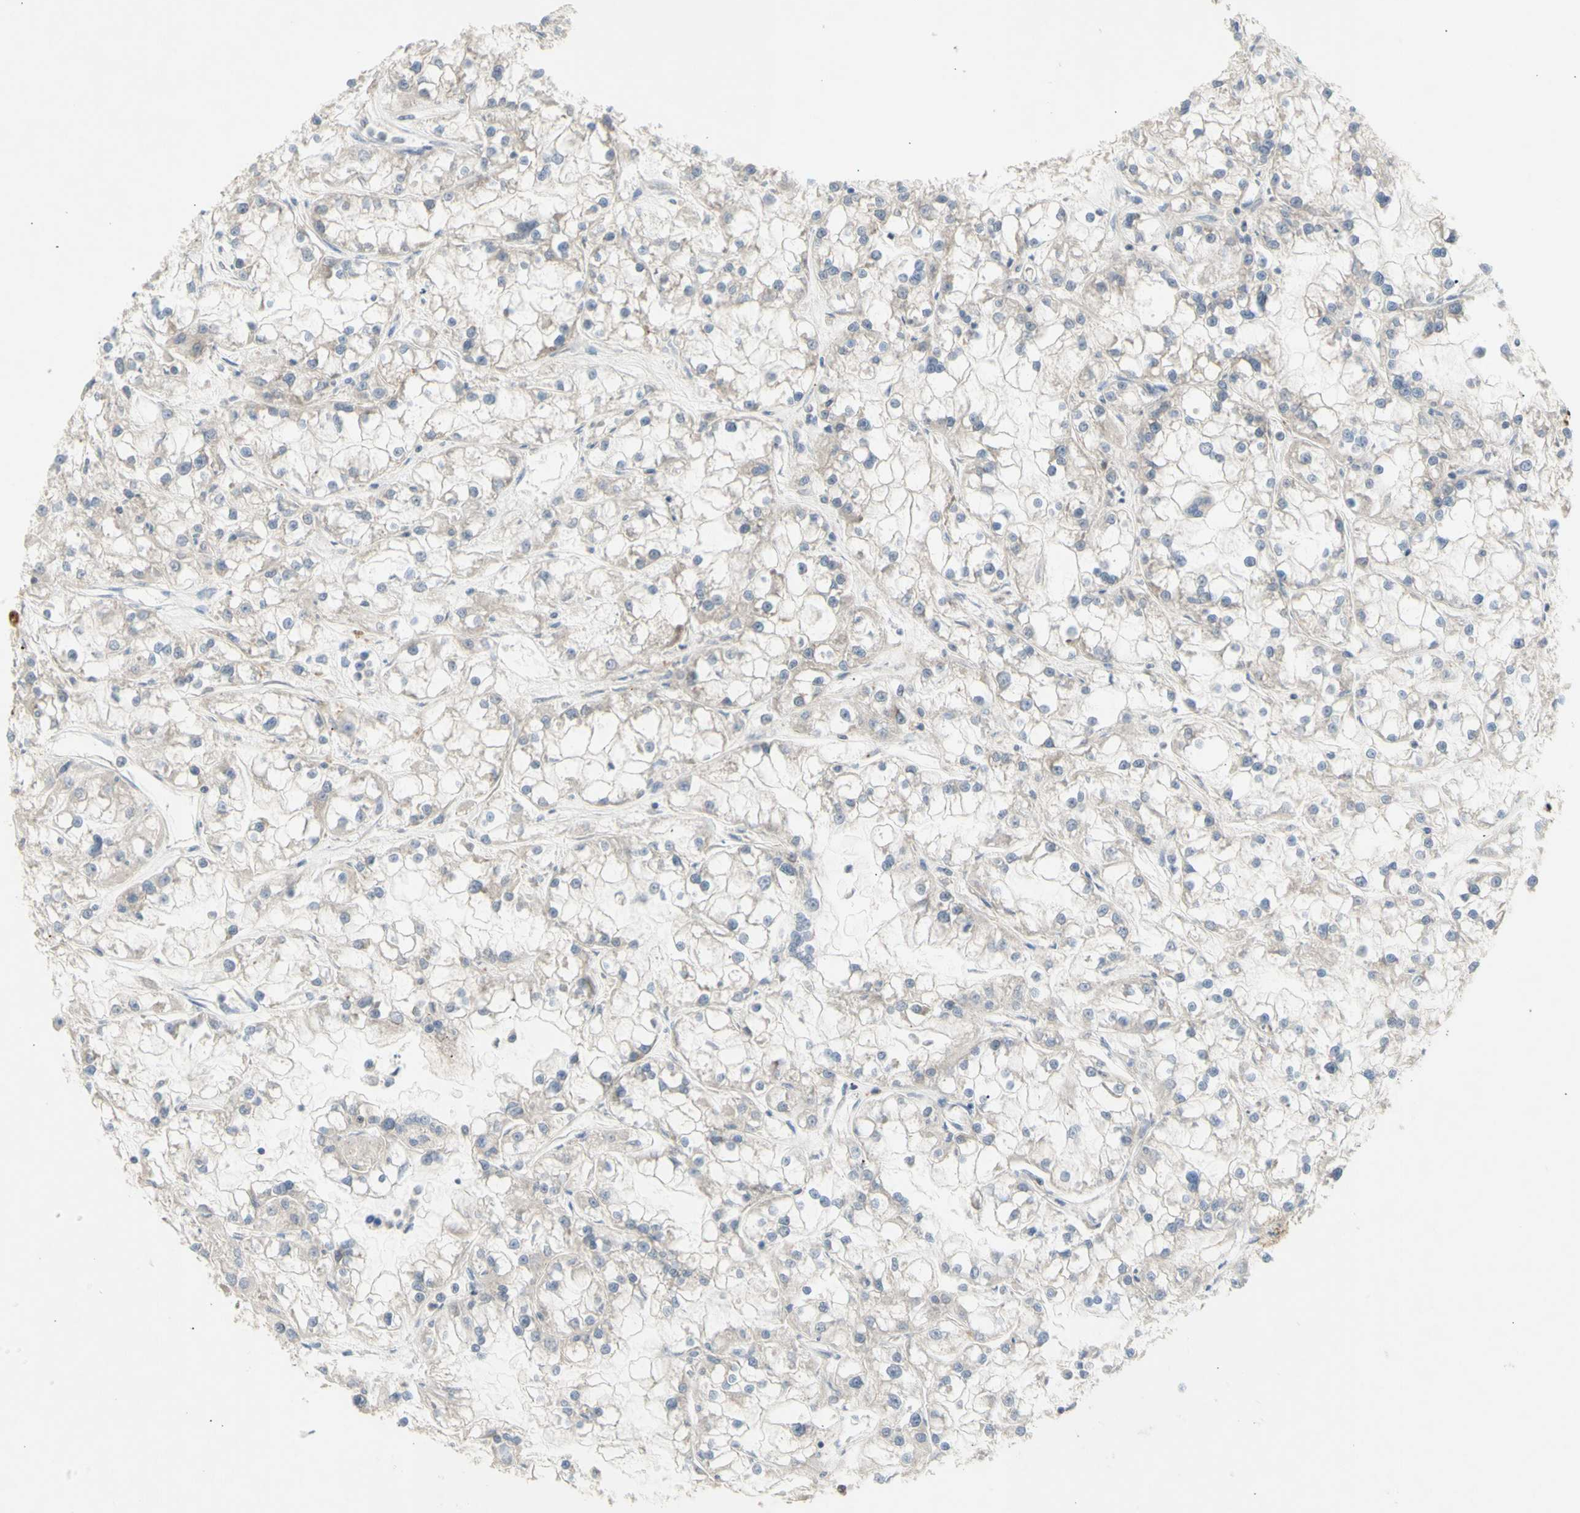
{"staining": {"intensity": "negative", "quantity": "none", "location": "none"}, "tissue": "renal cancer", "cell_type": "Tumor cells", "image_type": "cancer", "snomed": [{"axis": "morphology", "description": "Adenocarcinoma, NOS"}, {"axis": "topography", "description": "Kidney"}], "caption": "An IHC micrograph of adenocarcinoma (renal) is shown. There is no staining in tumor cells of adenocarcinoma (renal).", "gene": "NLRP1", "patient": {"sex": "female", "age": 52}}